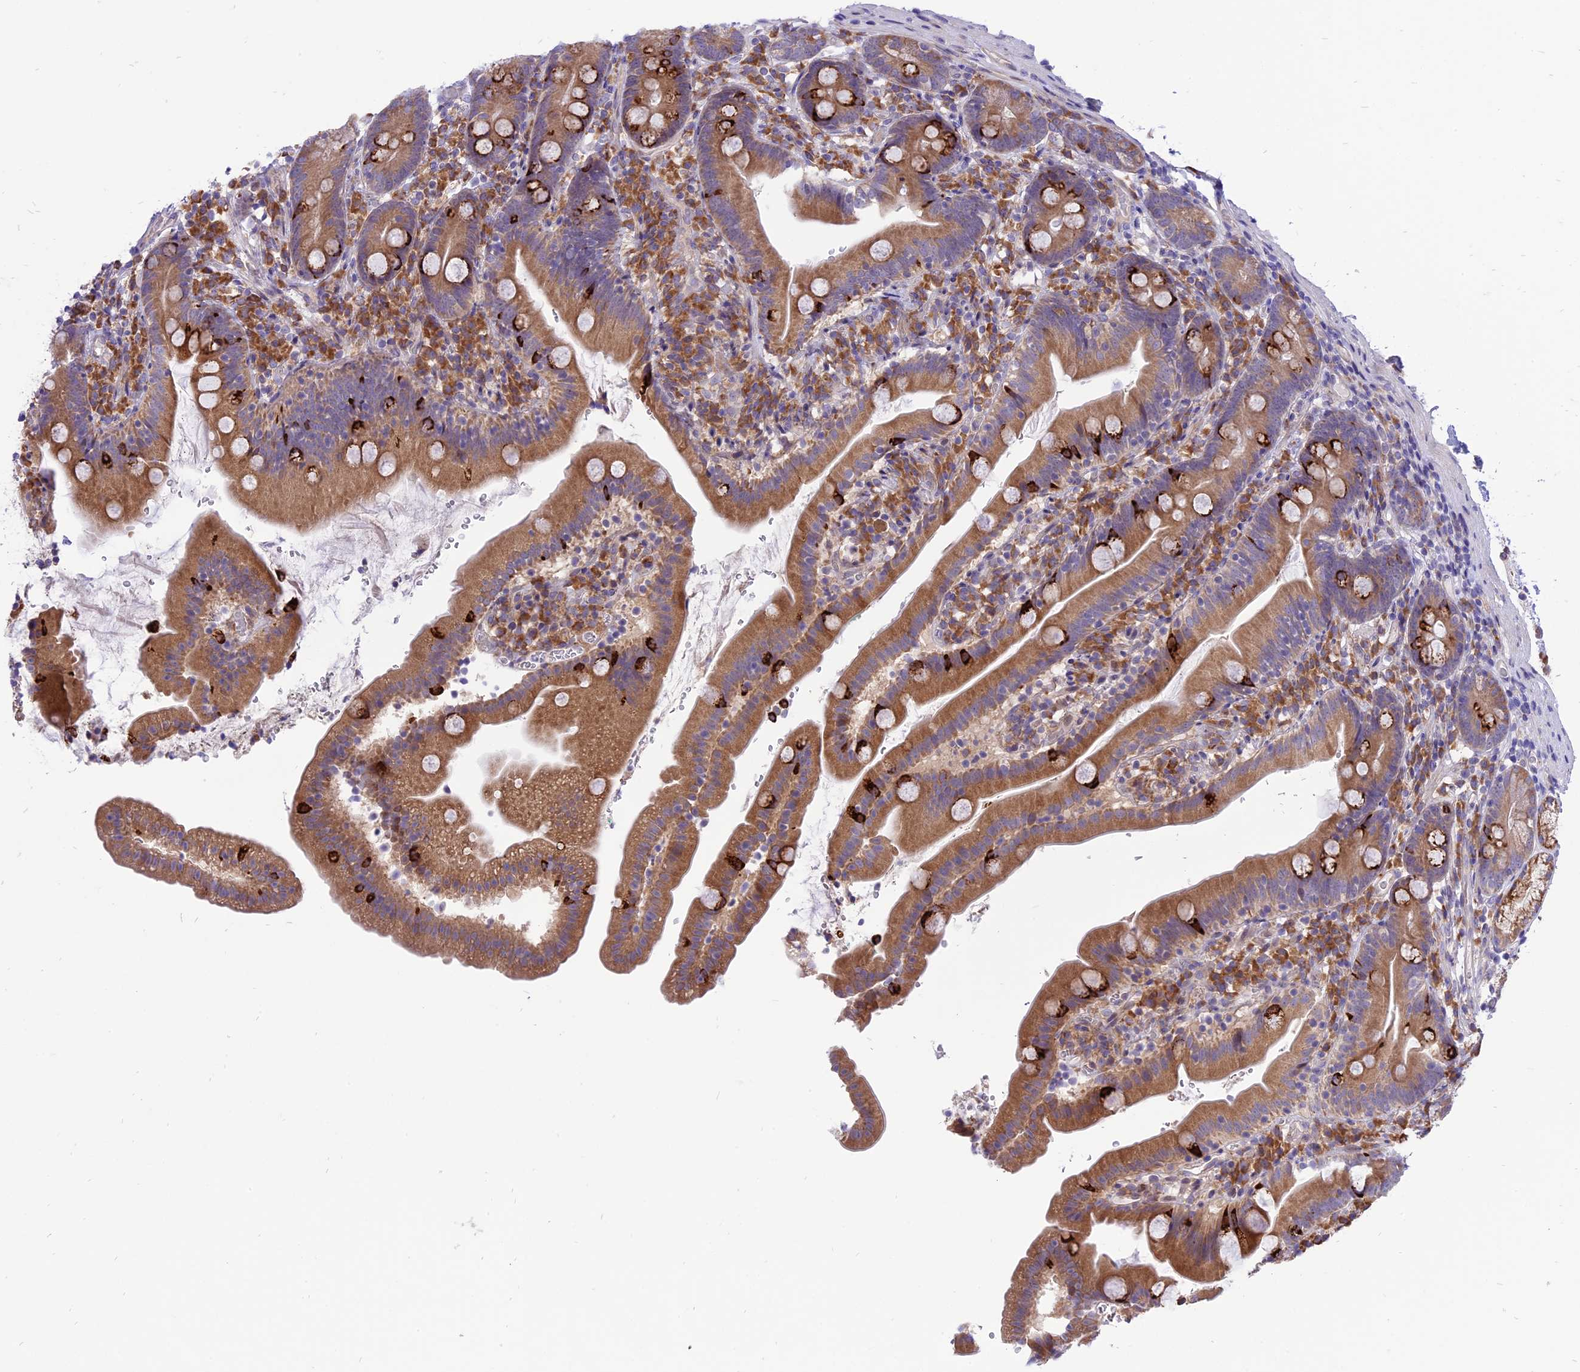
{"staining": {"intensity": "moderate", "quantity": ">75%", "location": "cytoplasmic/membranous"}, "tissue": "duodenum", "cell_type": "Glandular cells", "image_type": "normal", "snomed": [{"axis": "morphology", "description": "Normal tissue, NOS"}, {"axis": "topography", "description": "Duodenum"}], "caption": "Moderate cytoplasmic/membranous expression for a protein is present in approximately >75% of glandular cells of unremarkable duodenum using immunohistochemistry.", "gene": "ARMCX6", "patient": {"sex": "female", "age": 67}}